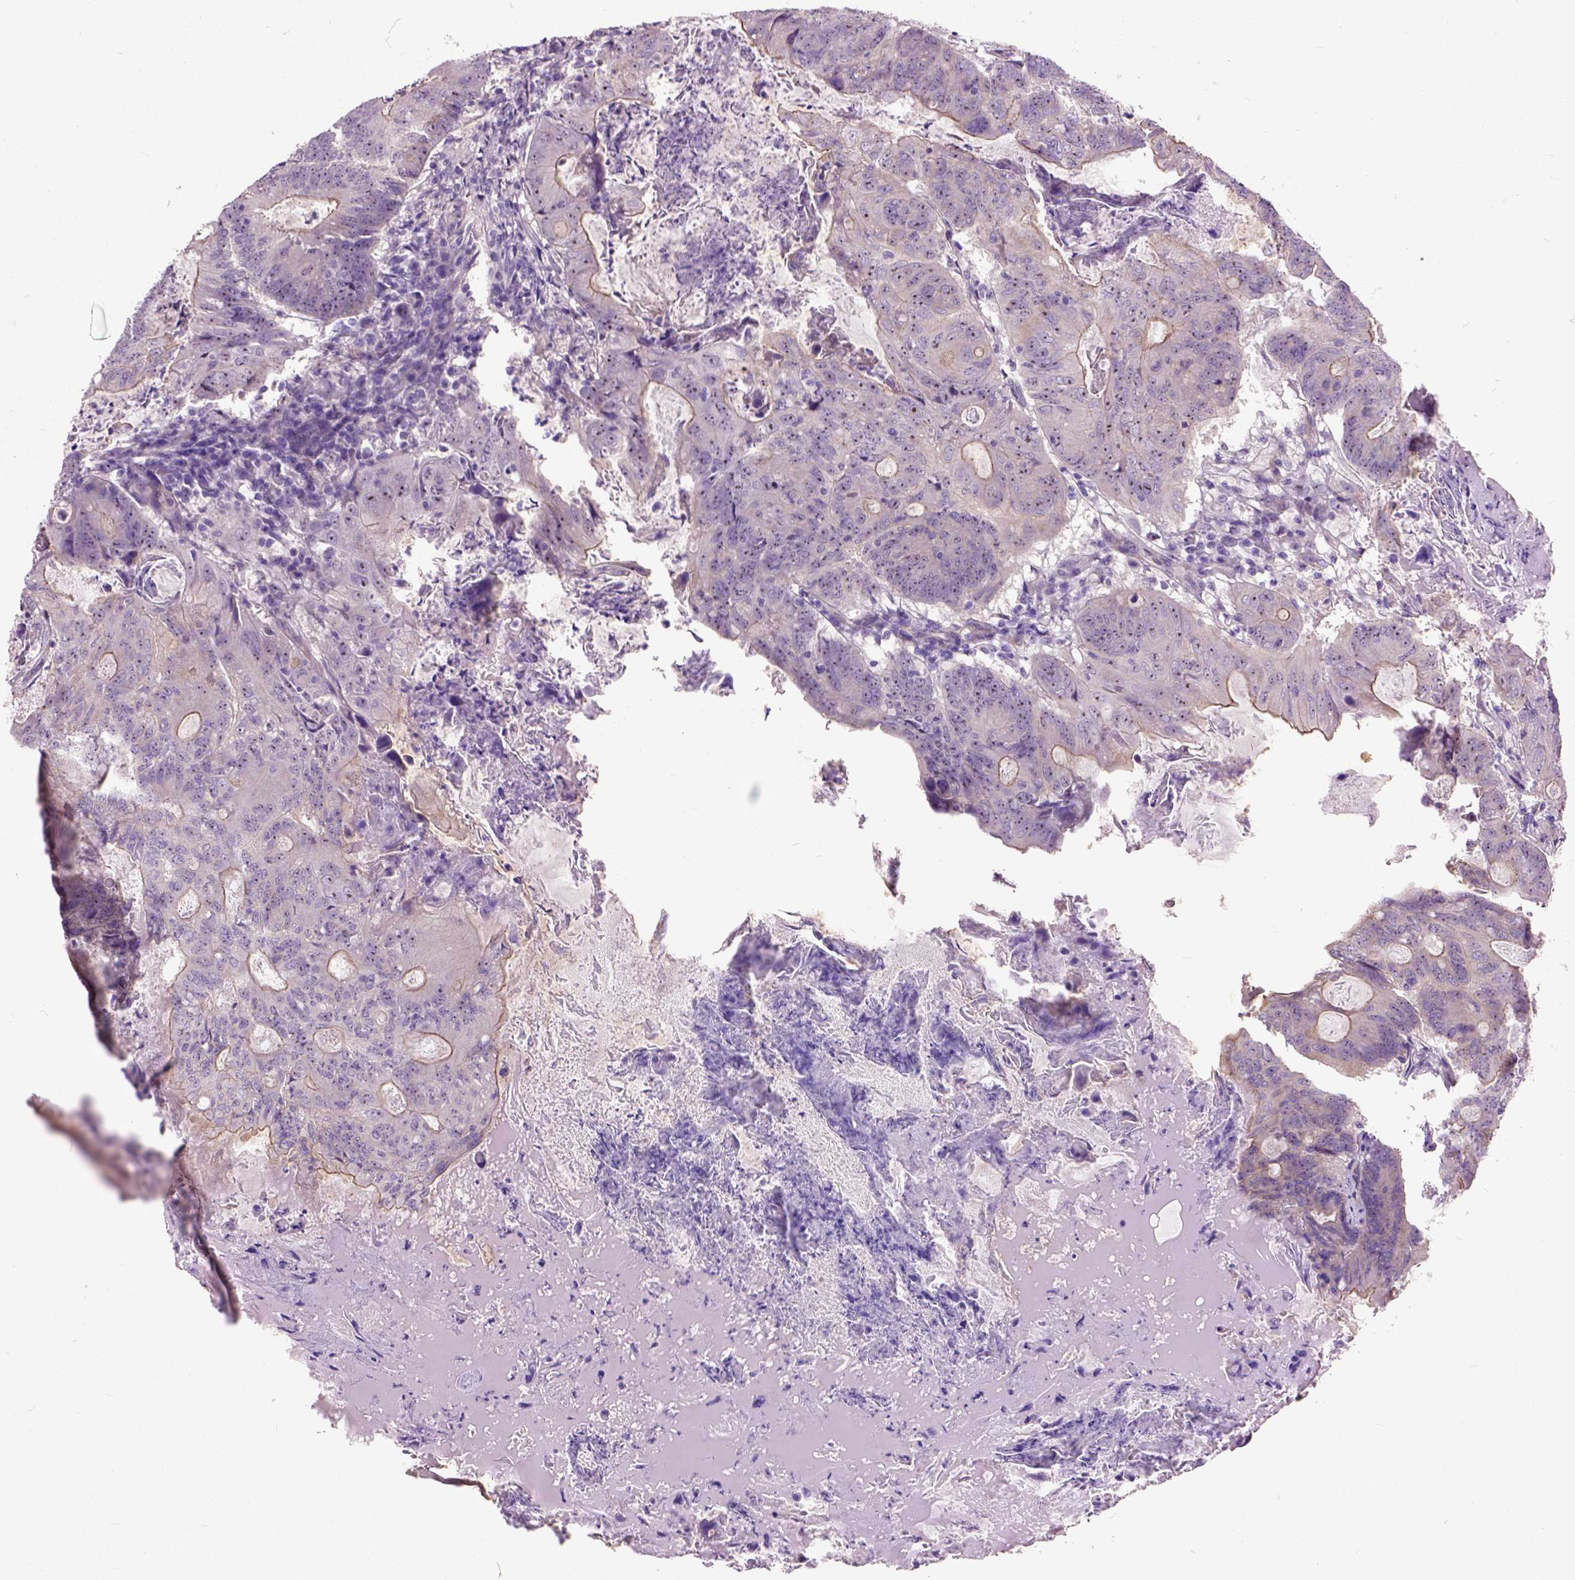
{"staining": {"intensity": "moderate", "quantity": "<25%", "location": "cytoplasmic/membranous"}, "tissue": "colorectal cancer", "cell_type": "Tumor cells", "image_type": "cancer", "snomed": [{"axis": "morphology", "description": "Adenocarcinoma, NOS"}, {"axis": "topography", "description": "Colon"}], "caption": "Immunohistochemistry (DAB (3,3'-diaminobenzidine)) staining of adenocarcinoma (colorectal) shows moderate cytoplasmic/membranous protein expression in about <25% of tumor cells. The protein of interest is shown in brown color, while the nuclei are stained blue.", "gene": "MAPT", "patient": {"sex": "female", "age": 70}}